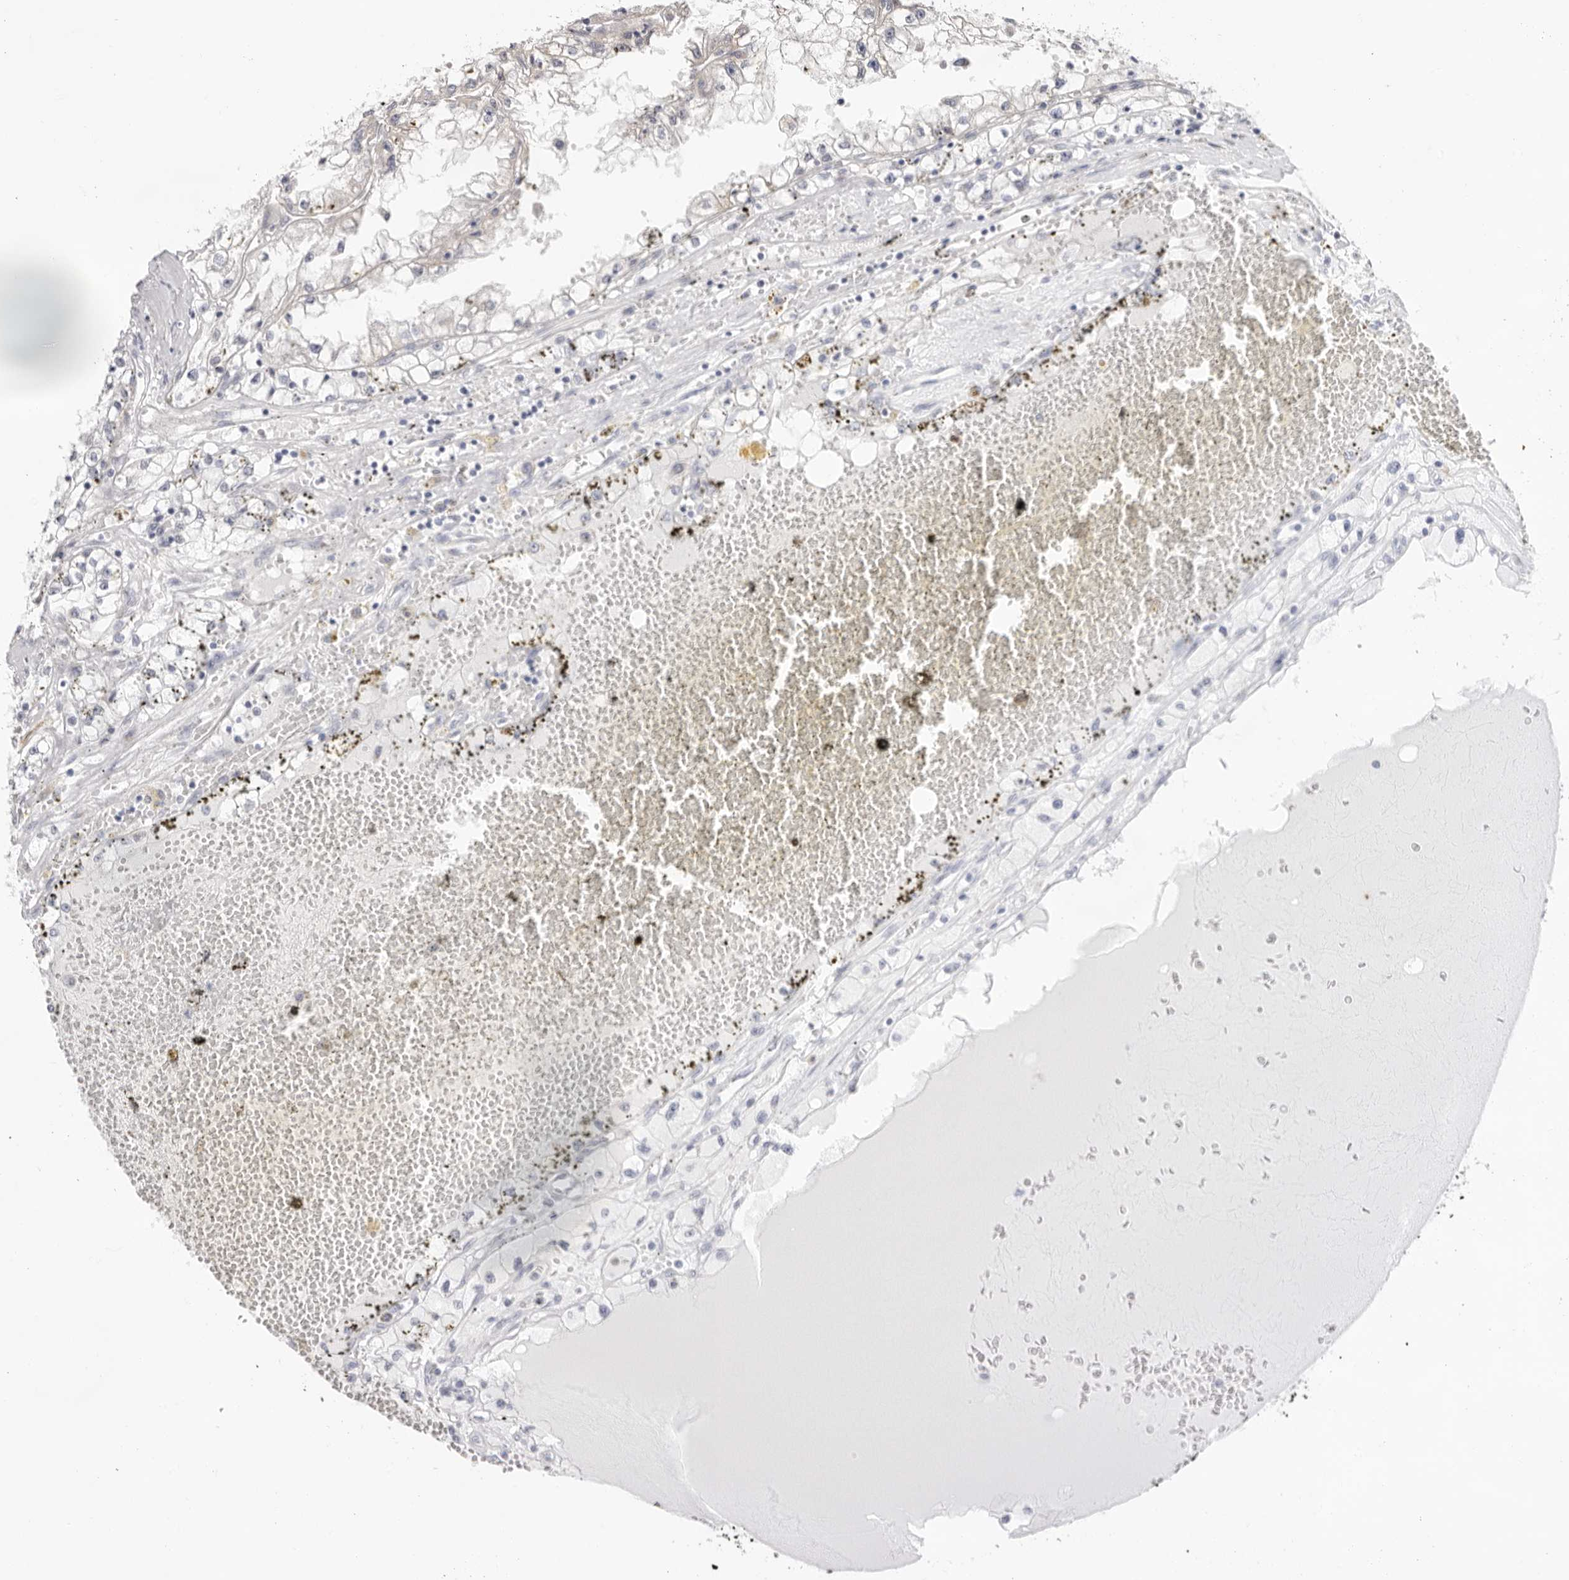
{"staining": {"intensity": "negative", "quantity": "none", "location": "none"}, "tissue": "renal cancer", "cell_type": "Tumor cells", "image_type": "cancer", "snomed": [{"axis": "morphology", "description": "Adenocarcinoma, NOS"}, {"axis": "topography", "description": "Kidney"}], "caption": "Tumor cells are negative for brown protein staining in renal cancer. The staining is performed using DAB brown chromogen with nuclei counter-stained in using hematoxylin.", "gene": "FDPS", "patient": {"sex": "male", "age": 56}}